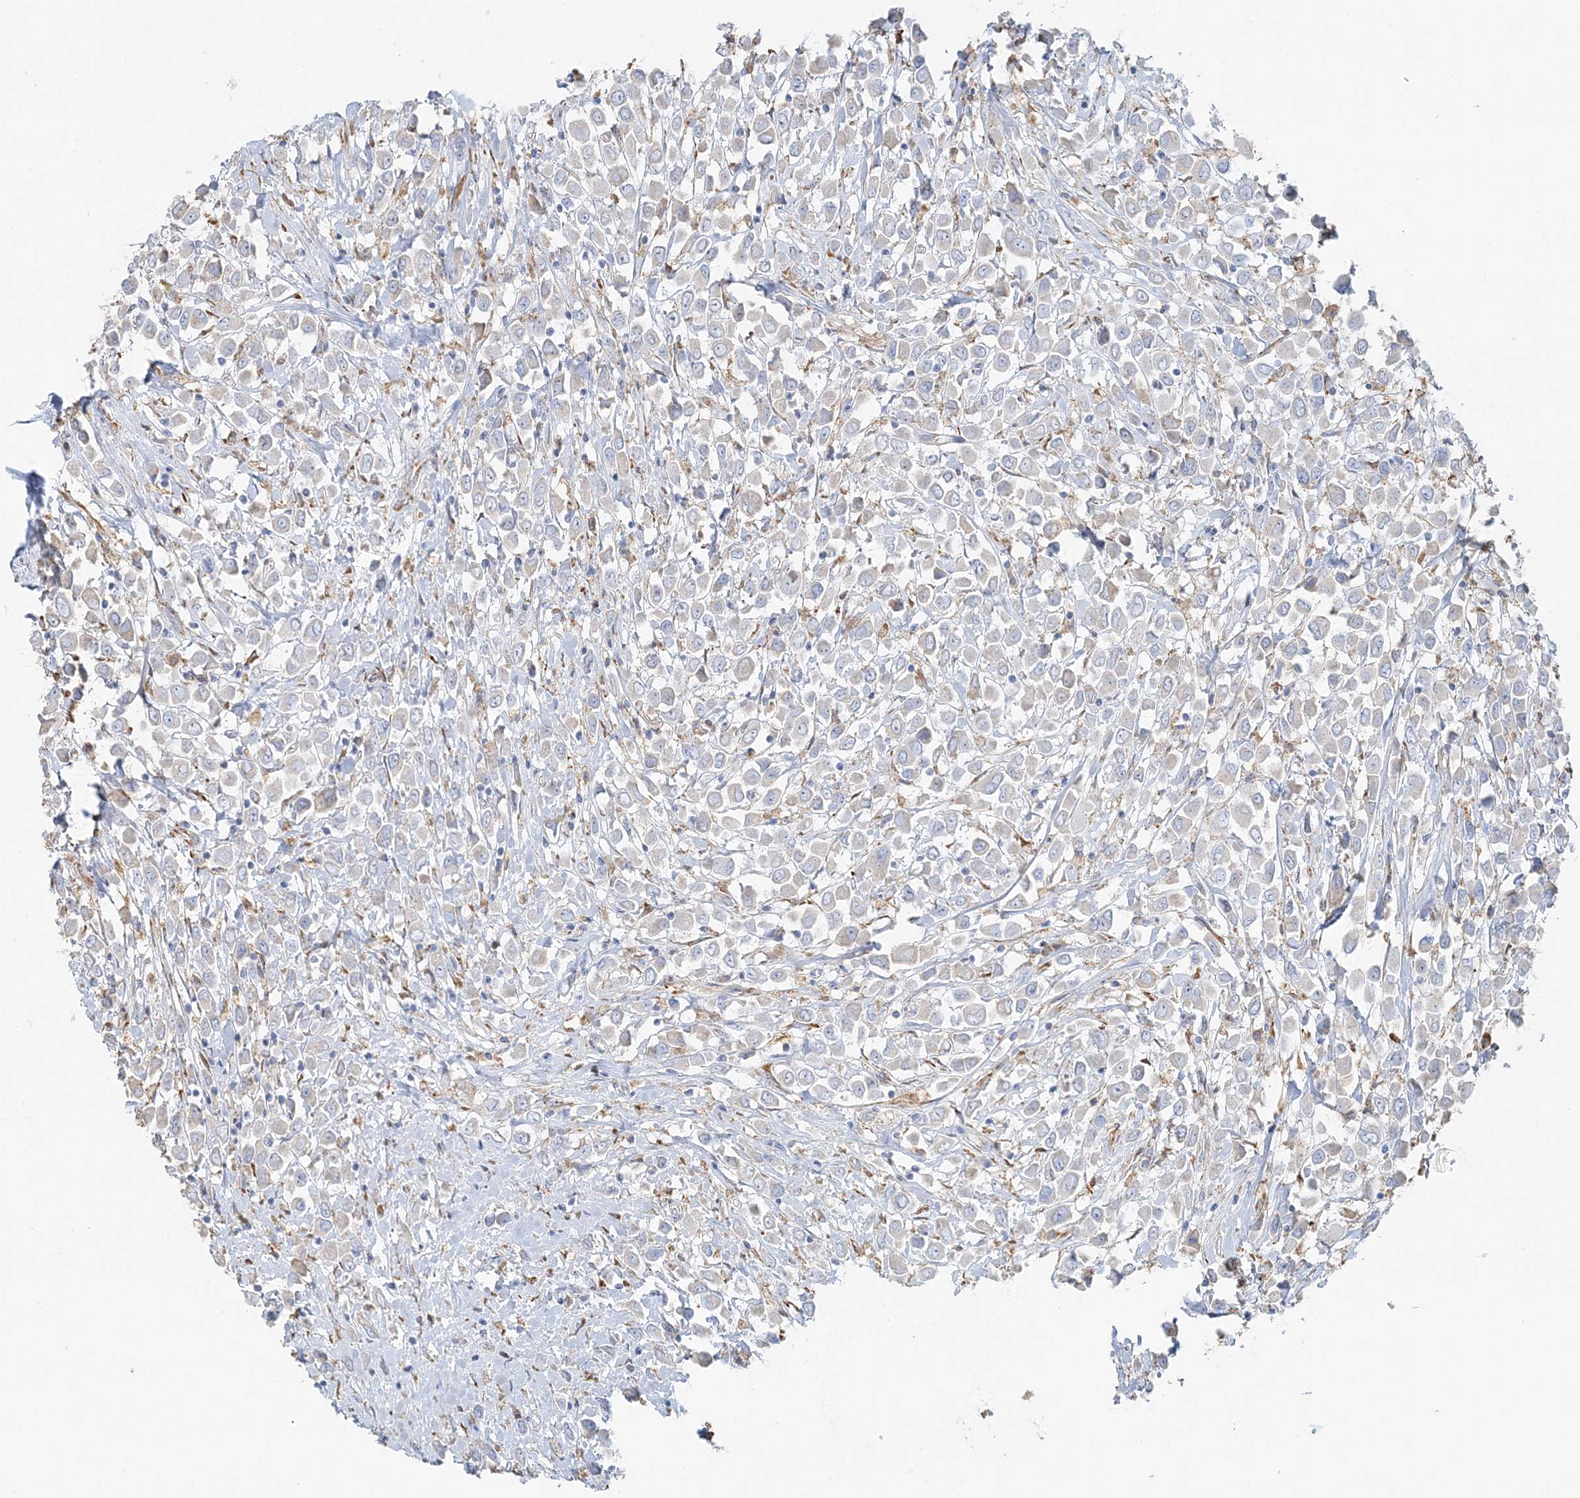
{"staining": {"intensity": "negative", "quantity": "none", "location": "none"}, "tissue": "breast cancer", "cell_type": "Tumor cells", "image_type": "cancer", "snomed": [{"axis": "morphology", "description": "Duct carcinoma"}, {"axis": "topography", "description": "Breast"}], "caption": "The immunohistochemistry (IHC) image has no significant staining in tumor cells of breast cancer tissue.", "gene": "TBC1D5", "patient": {"sex": "female", "age": 61}}